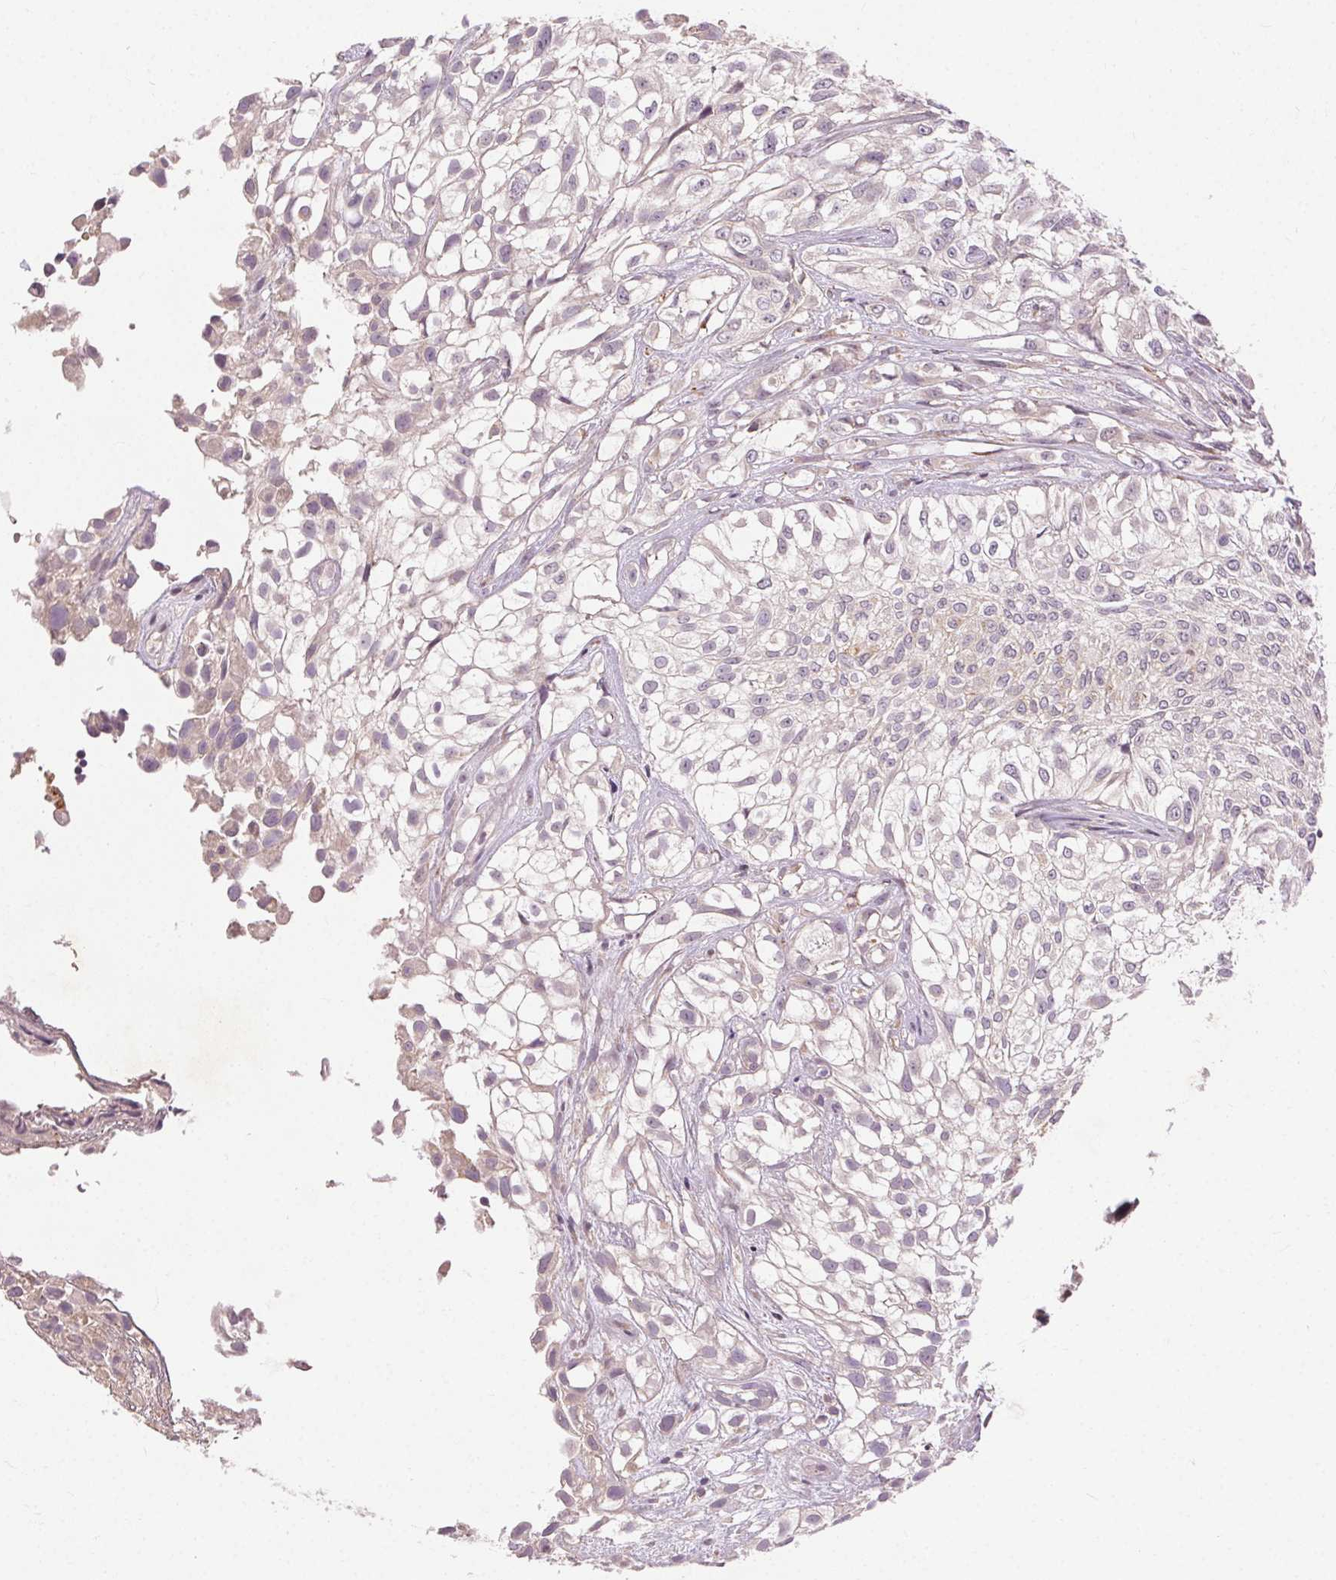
{"staining": {"intensity": "weak", "quantity": "<25%", "location": "cytoplasmic/membranous"}, "tissue": "urothelial cancer", "cell_type": "Tumor cells", "image_type": "cancer", "snomed": [{"axis": "morphology", "description": "Urothelial carcinoma, High grade"}, {"axis": "topography", "description": "Urinary bladder"}], "caption": "Immunohistochemistry image of neoplastic tissue: urothelial carcinoma (high-grade) stained with DAB reveals no significant protein positivity in tumor cells.", "gene": "REP15", "patient": {"sex": "male", "age": 56}}